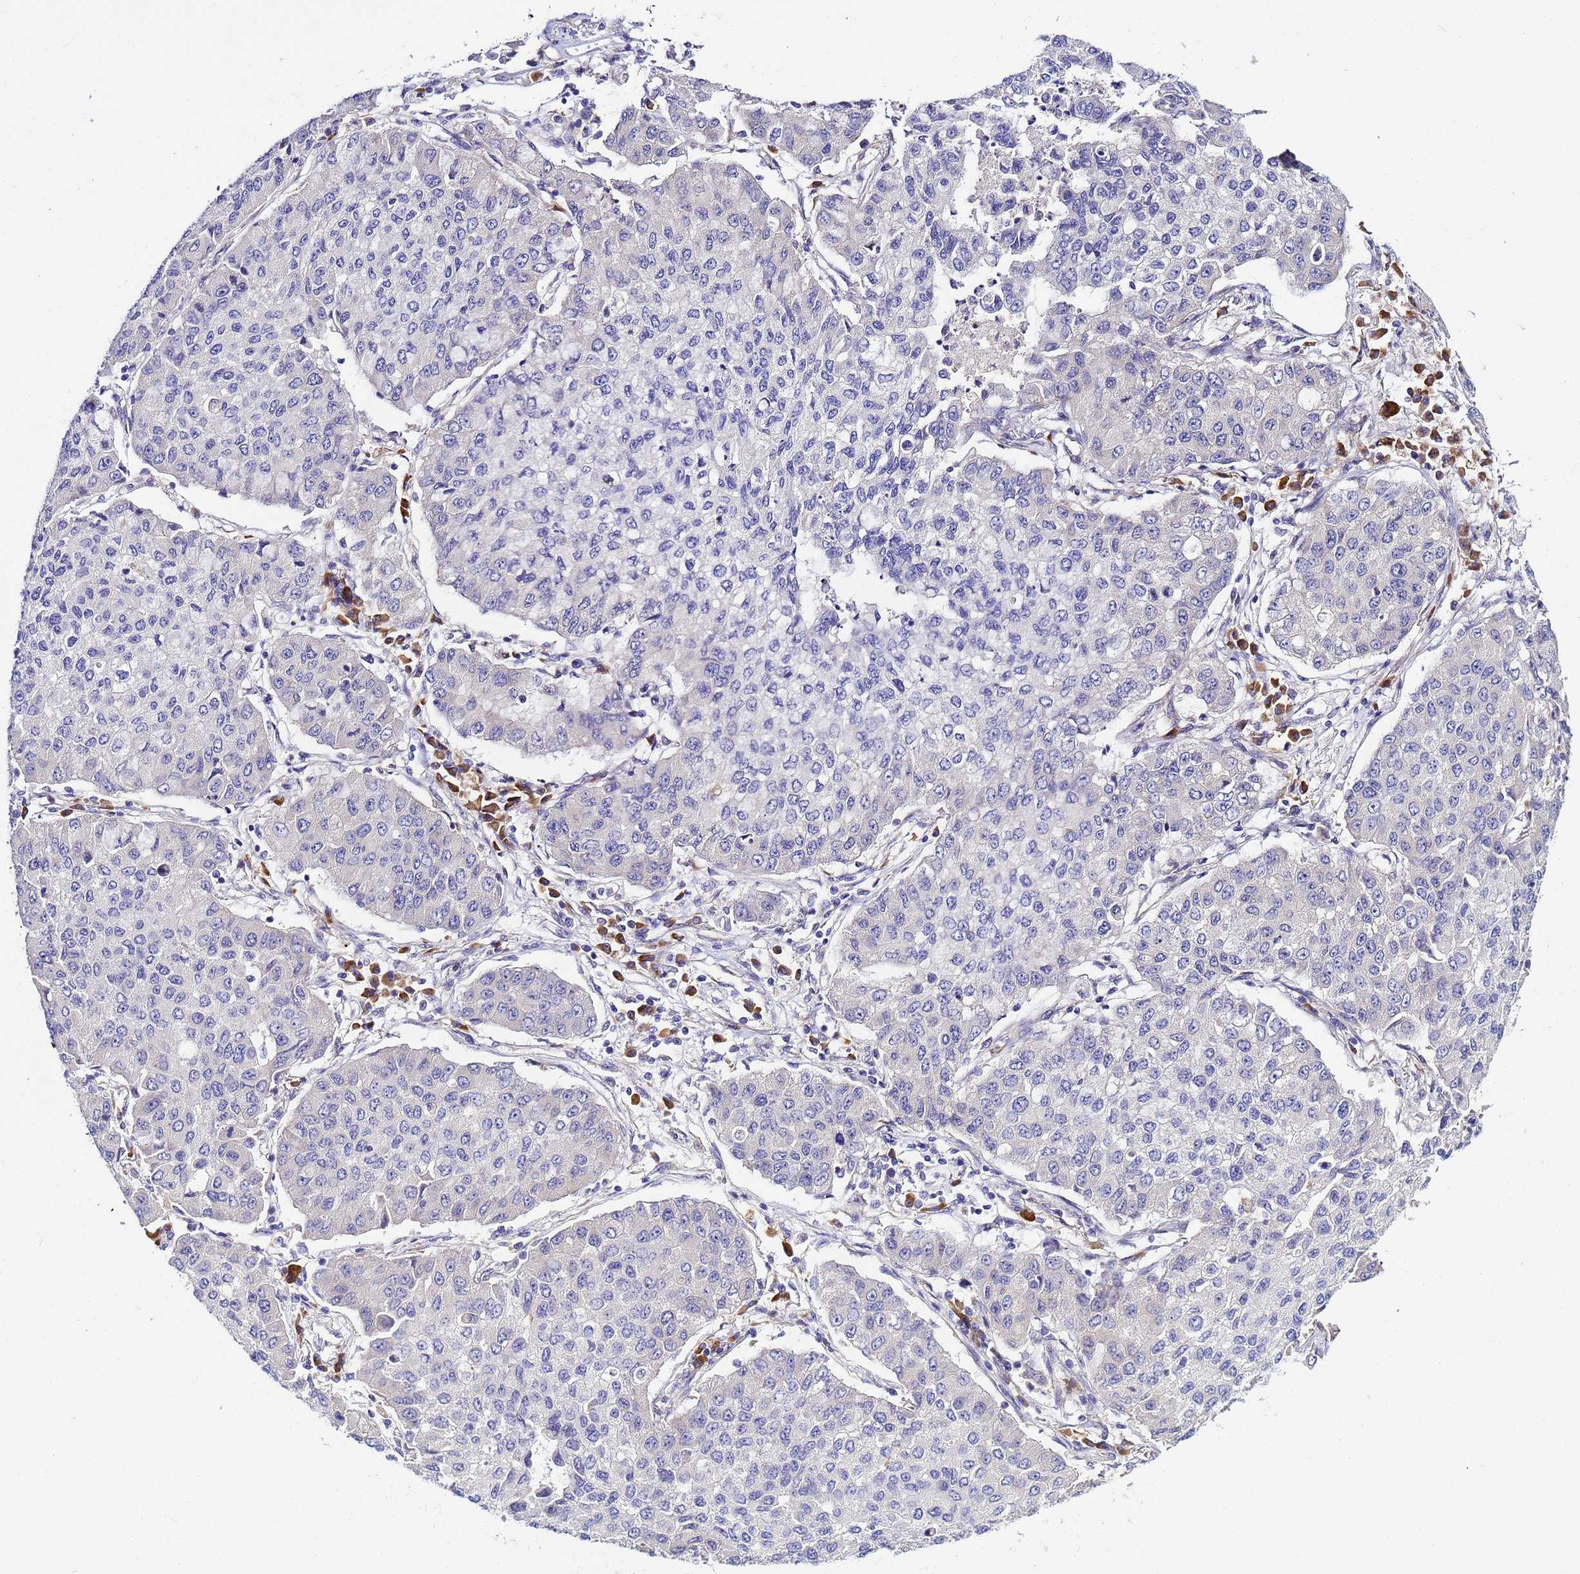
{"staining": {"intensity": "negative", "quantity": "none", "location": "none"}, "tissue": "lung cancer", "cell_type": "Tumor cells", "image_type": "cancer", "snomed": [{"axis": "morphology", "description": "Squamous cell carcinoma, NOS"}, {"axis": "topography", "description": "Lung"}], "caption": "There is no significant expression in tumor cells of squamous cell carcinoma (lung).", "gene": "JRKL", "patient": {"sex": "male", "age": 74}}